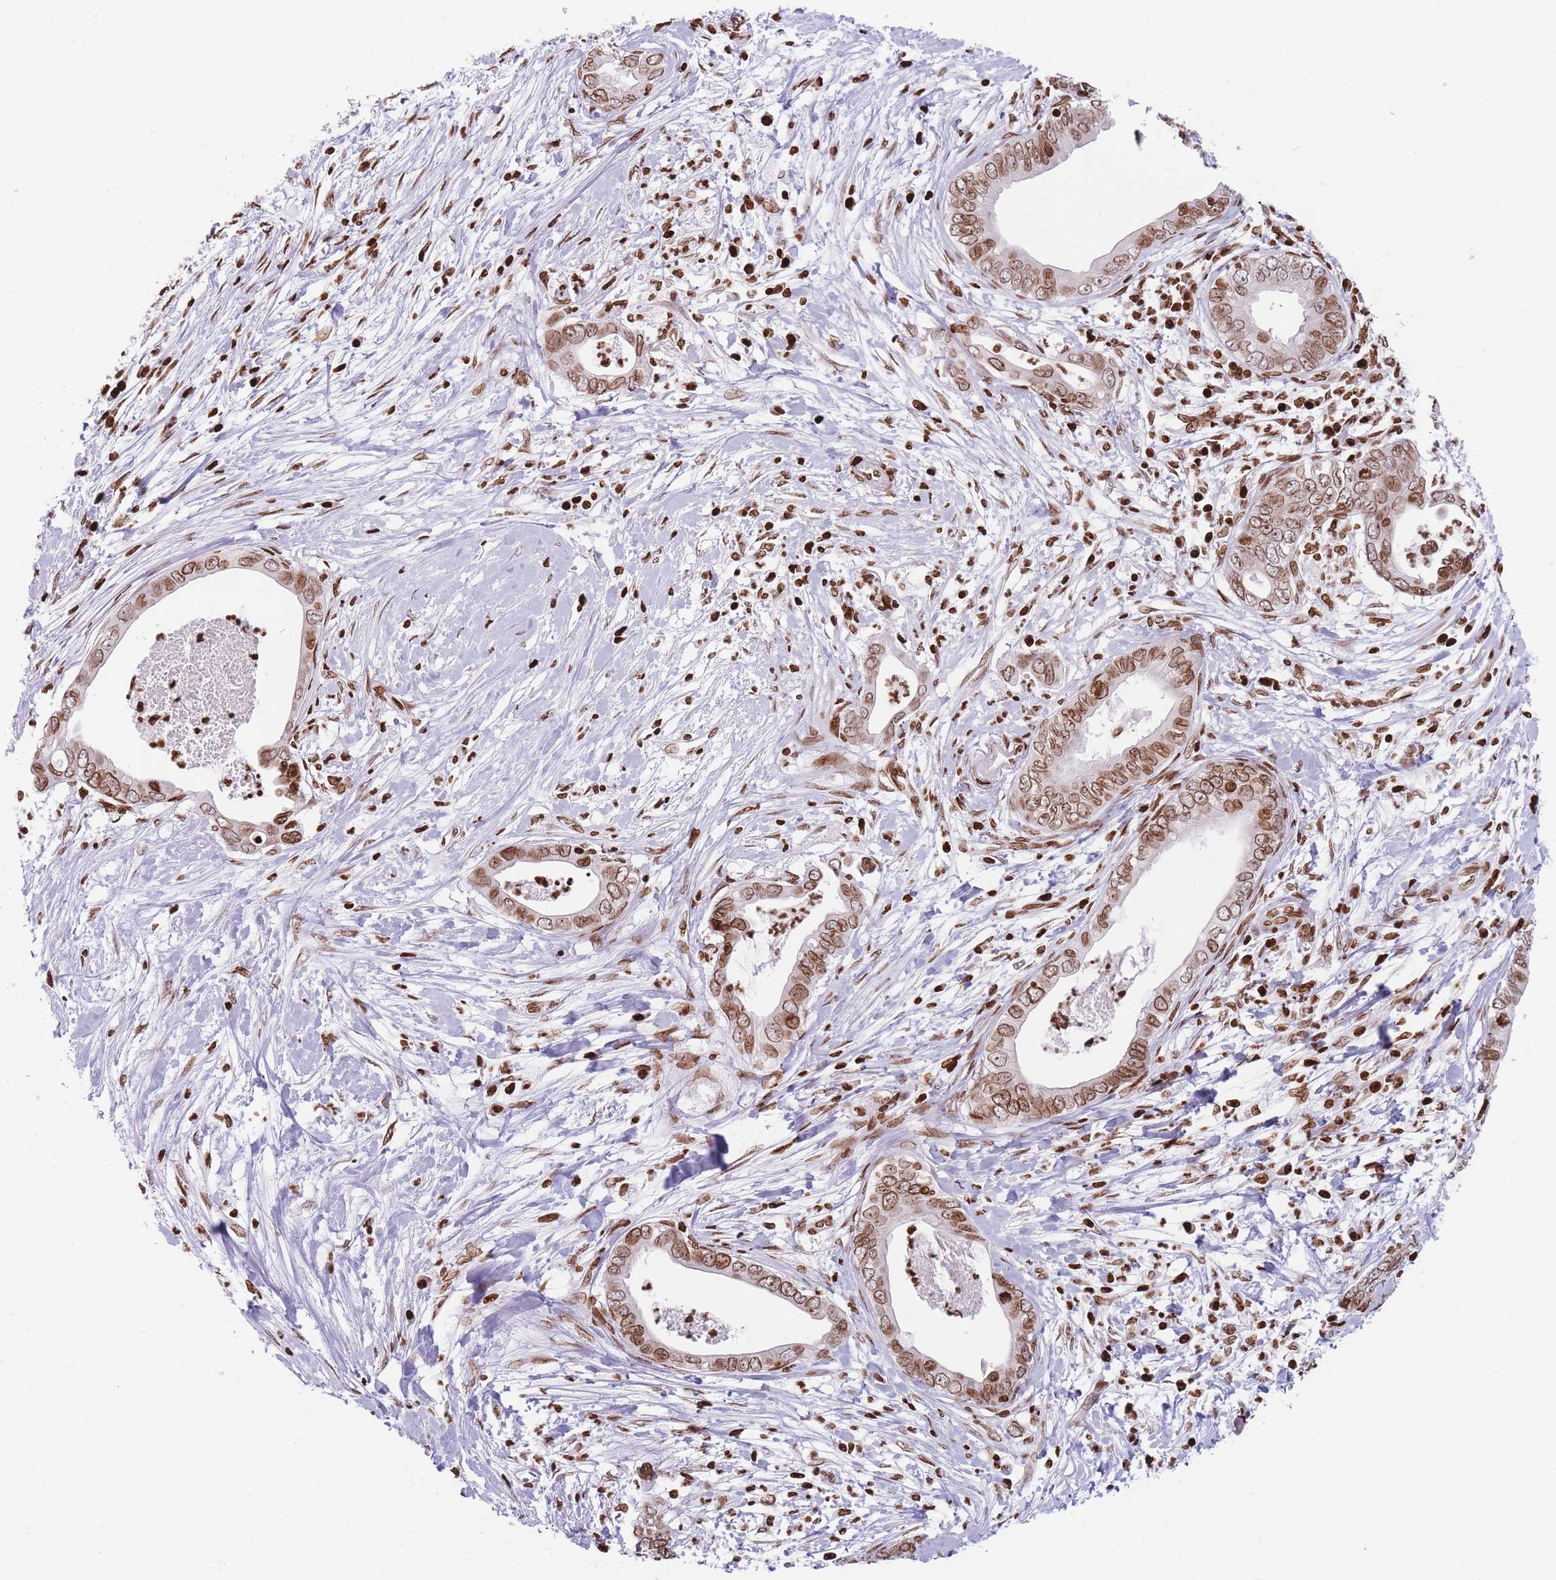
{"staining": {"intensity": "moderate", "quantity": ">75%", "location": "nuclear"}, "tissue": "pancreatic cancer", "cell_type": "Tumor cells", "image_type": "cancer", "snomed": [{"axis": "morphology", "description": "Adenocarcinoma, NOS"}, {"axis": "topography", "description": "Pancreas"}], "caption": "Human pancreatic adenocarcinoma stained with a brown dye displays moderate nuclear positive positivity in approximately >75% of tumor cells.", "gene": "AK9", "patient": {"sex": "male", "age": 75}}